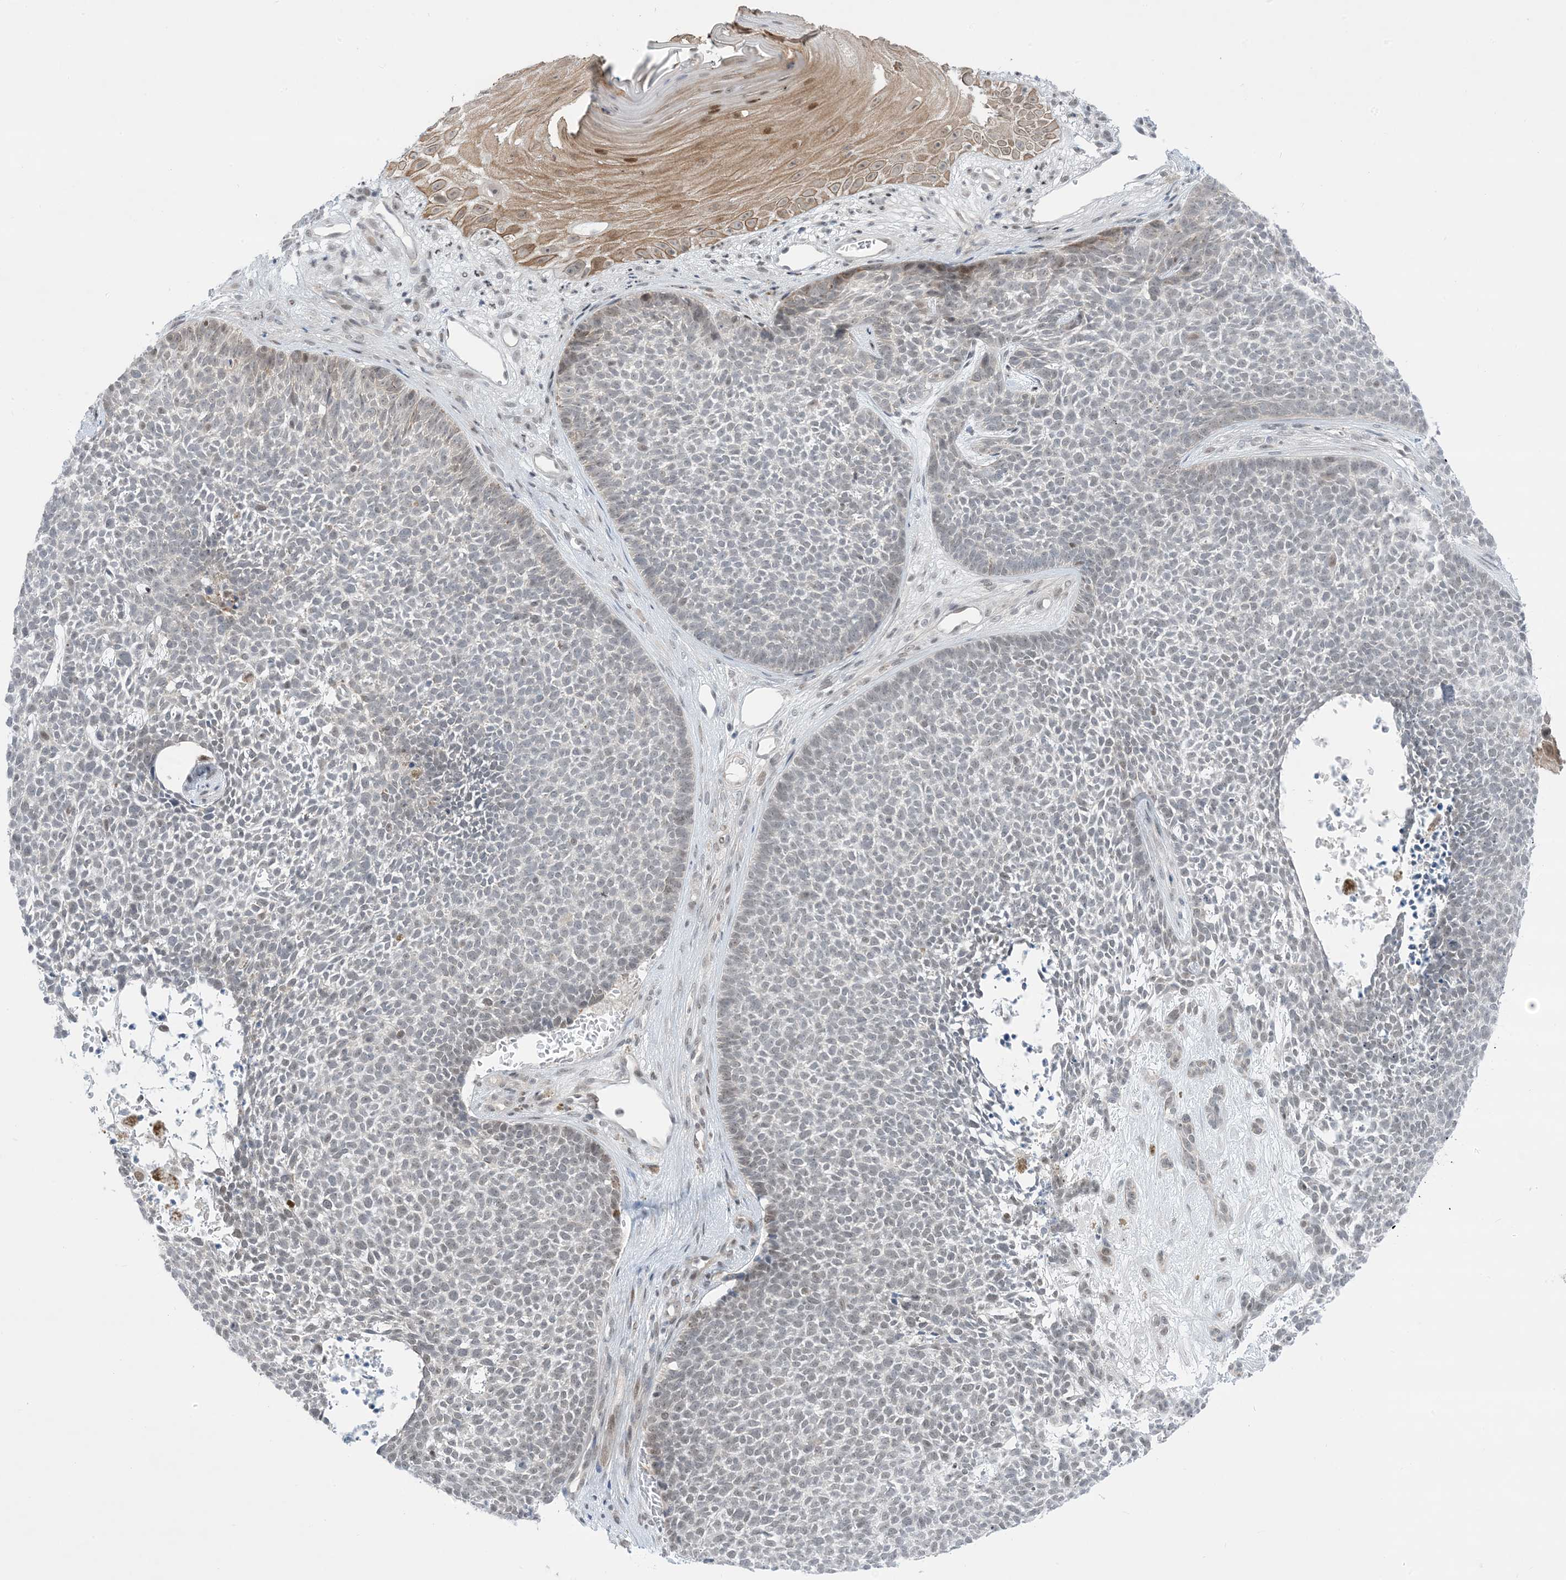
{"staining": {"intensity": "negative", "quantity": "none", "location": "none"}, "tissue": "skin cancer", "cell_type": "Tumor cells", "image_type": "cancer", "snomed": [{"axis": "morphology", "description": "Basal cell carcinoma"}, {"axis": "topography", "description": "Skin"}], "caption": "Image shows no significant protein expression in tumor cells of skin cancer (basal cell carcinoma).", "gene": "TFPT", "patient": {"sex": "female", "age": 84}}